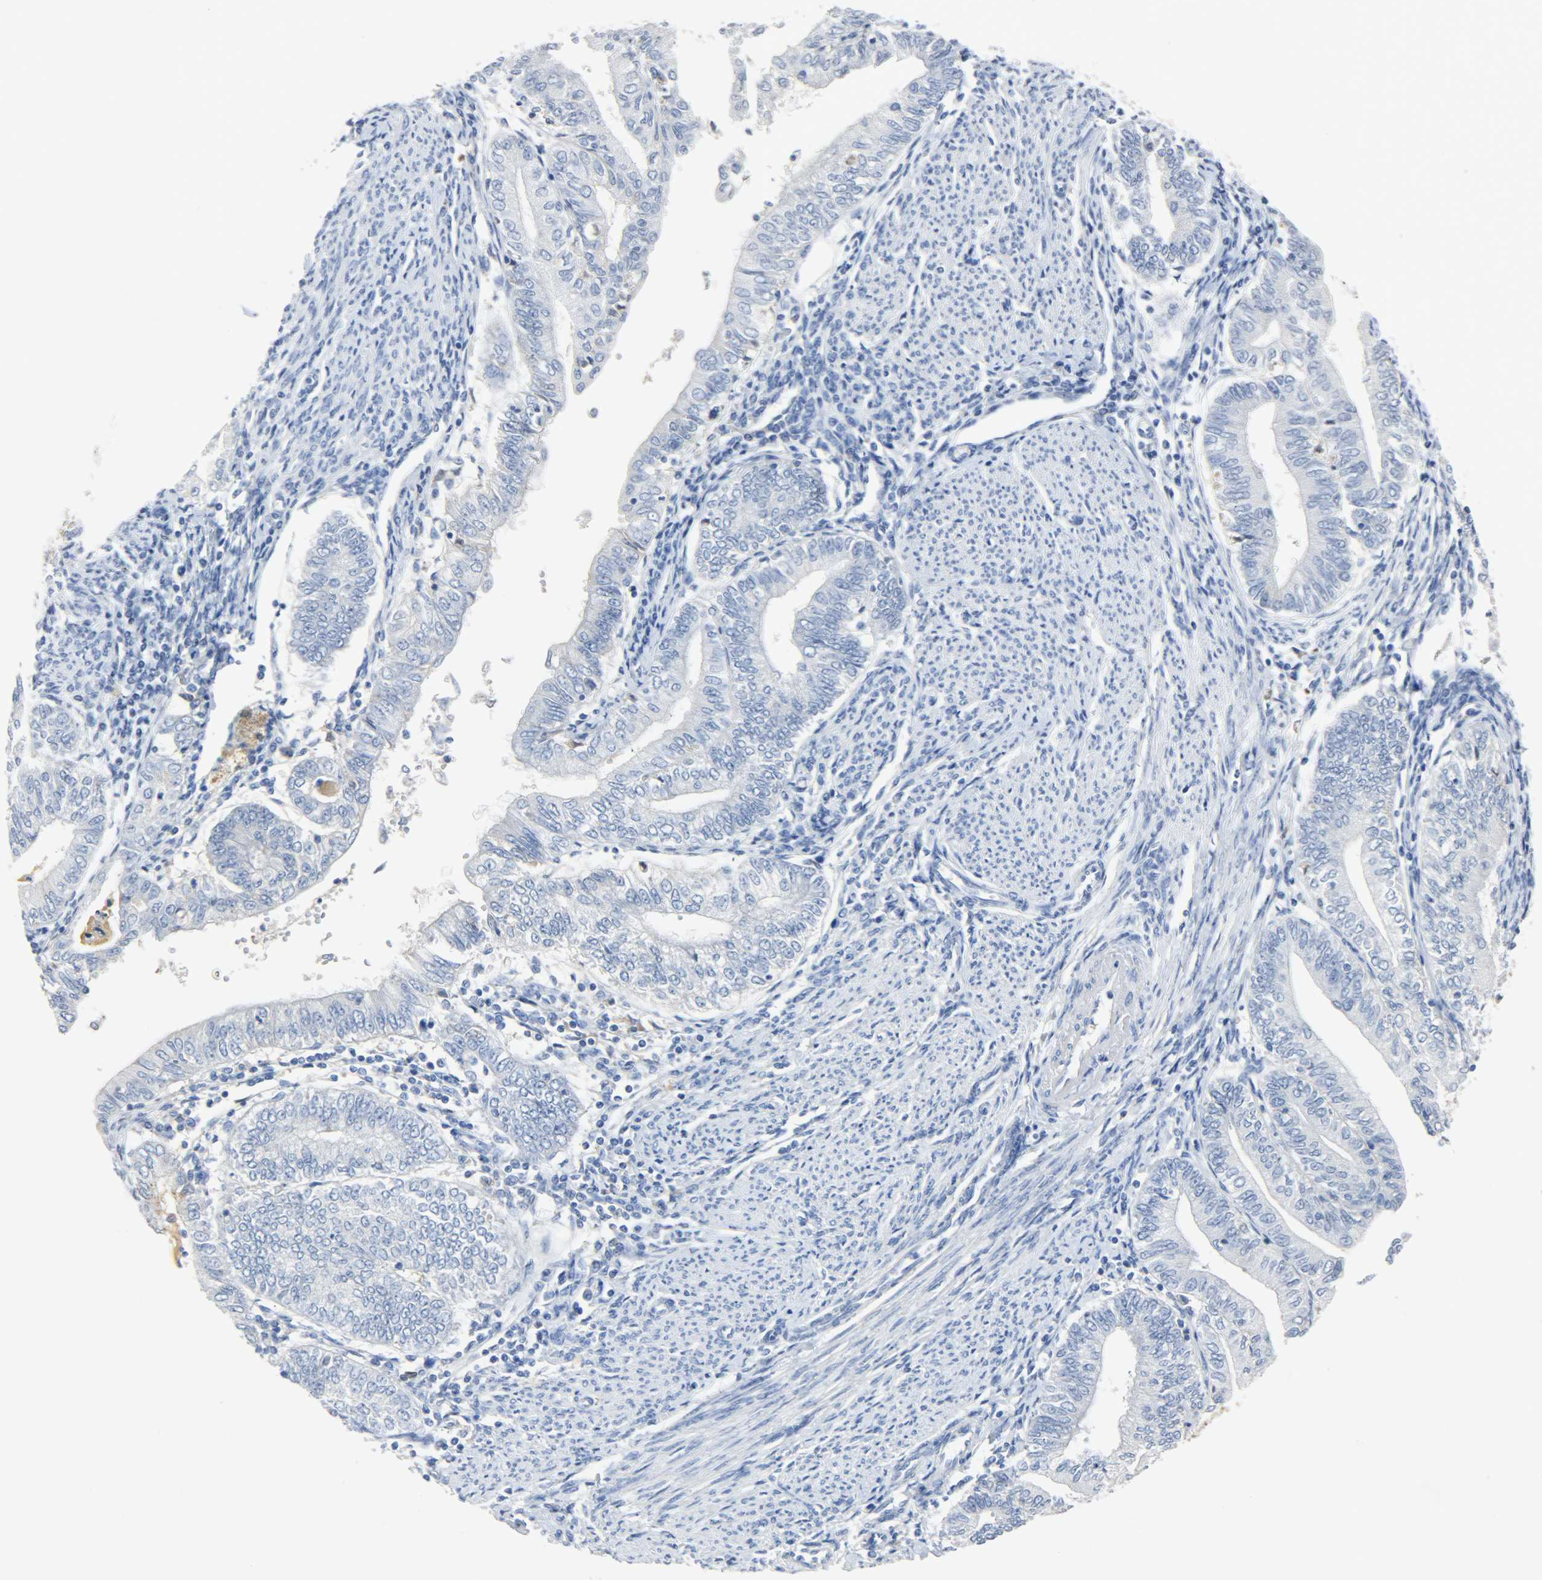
{"staining": {"intensity": "negative", "quantity": "none", "location": "none"}, "tissue": "endometrial cancer", "cell_type": "Tumor cells", "image_type": "cancer", "snomed": [{"axis": "morphology", "description": "Adenocarcinoma, NOS"}, {"axis": "topography", "description": "Endometrium"}], "caption": "A histopathology image of endometrial cancer (adenocarcinoma) stained for a protein exhibits no brown staining in tumor cells.", "gene": "CRP", "patient": {"sex": "female", "age": 66}}